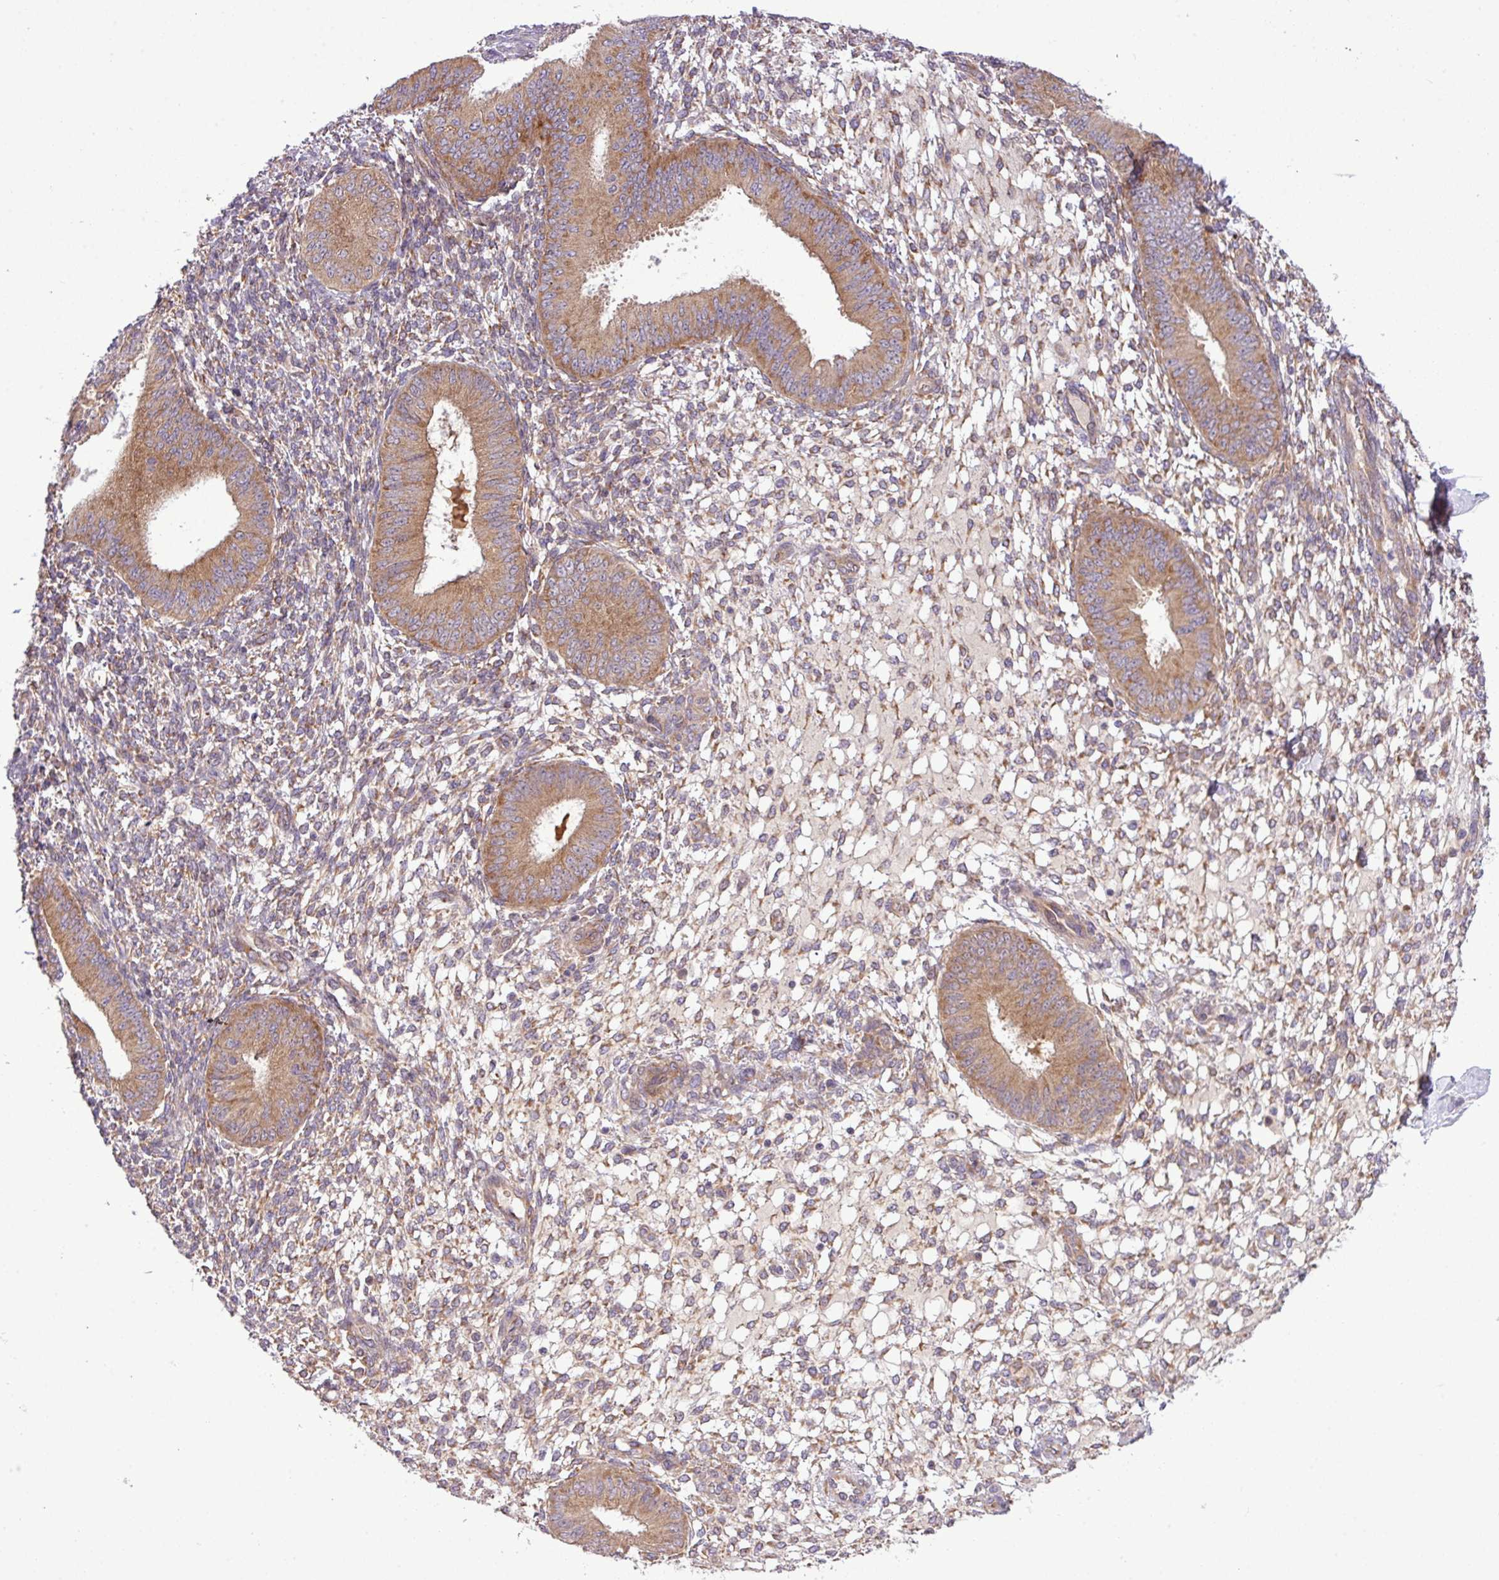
{"staining": {"intensity": "moderate", "quantity": "25%-75%", "location": "cytoplasmic/membranous"}, "tissue": "endometrium", "cell_type": "Cells in endometrial stroma", "image_type": "normal", "snomed": [{"axis": "morphology", "description": "Normal tissue, NOS"}, {"axis": "topography", "description": "Endometrium"}], "caption": "DAB immunohistochemical staining of benign endometrium shows moderate cytoplasmic/membranous protein expression in approximately 25%-75% of cells in endometrial stroma. (IHC, brightfield microscopy, high magnification).", "gene": "FAM222B", "patient": {"sex": "female", "age": 49}}